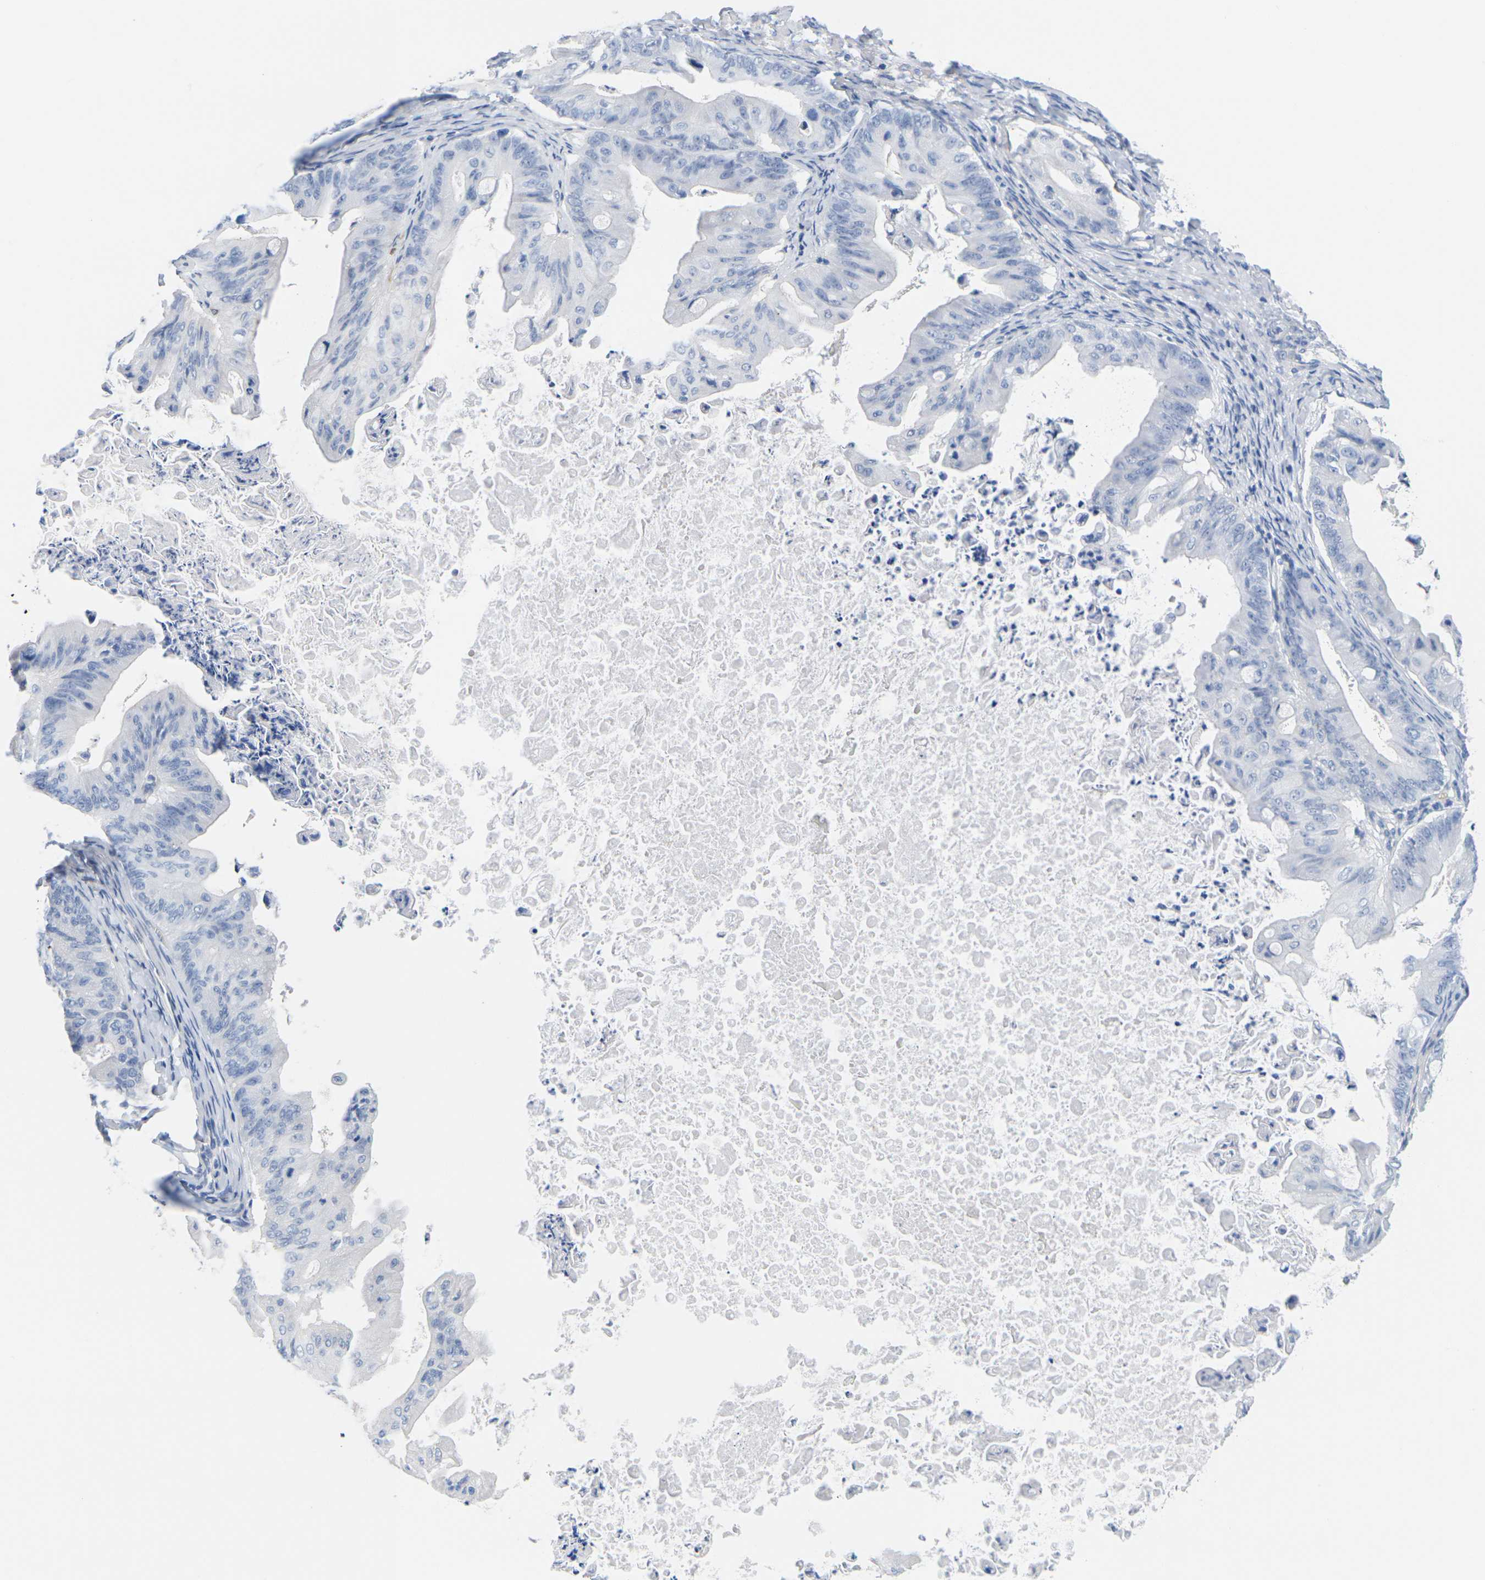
{"staining": {"intensity": "negative", "quantity": "none", "location": "none"}, "tissue": "ovarian cancer", "cell_type": "Tumor cells", "image_type": "cancer", "snomed": [{"axis": "morphology", "description": "Cystadenocarcinoma, mucinous, NOS"}, {"axis": "topography", "description": "Ovary"}], "caption": "Tumor cells are negative for brown protein staining in mucinous cystadenocarcinoma (ovarian).", "gene": "CNN1", "patient": {"sex": "female", "age": 37}}